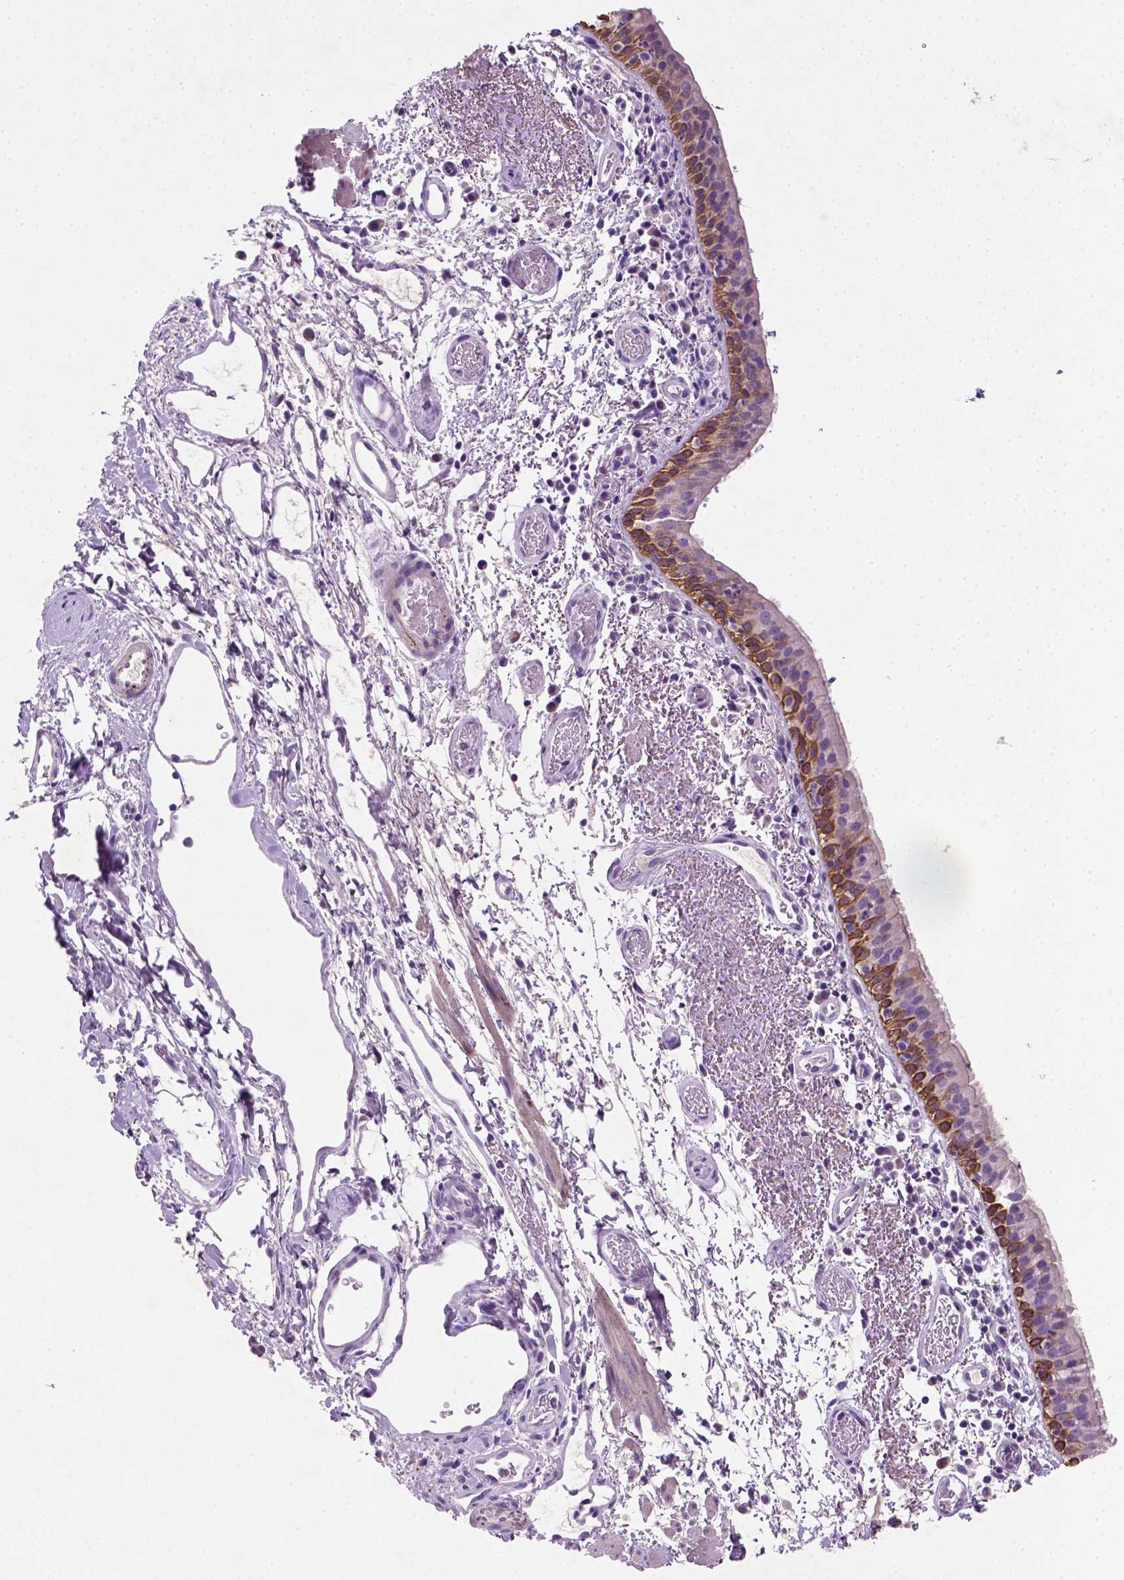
{"staining": {"intensity": "strong", "quantity": "25%-75%", "location": "cytoplasmic/membranous"}, "tissue": "bronchus", "cell_type": "Respiratory epithelial cells", "image_type": "normal", "snomed": [{"axis": "morphology", "description": "Normal tissue, NOS"}, {"axis": "morphology", "description": "Adenocarcinoma, NOS"}, {"axis": "topography", "description": "Bronchus"}], "caption": "Normal bronchus was stained to show a protein in brown. There is high levels of strong cytoplasmic/membranous expression in about 25%-75% of respiratory epithelial cells. Nuclei are stained in blue.", "gene": "NUDT2", "patient": {"sex": "male", "age": 68}}